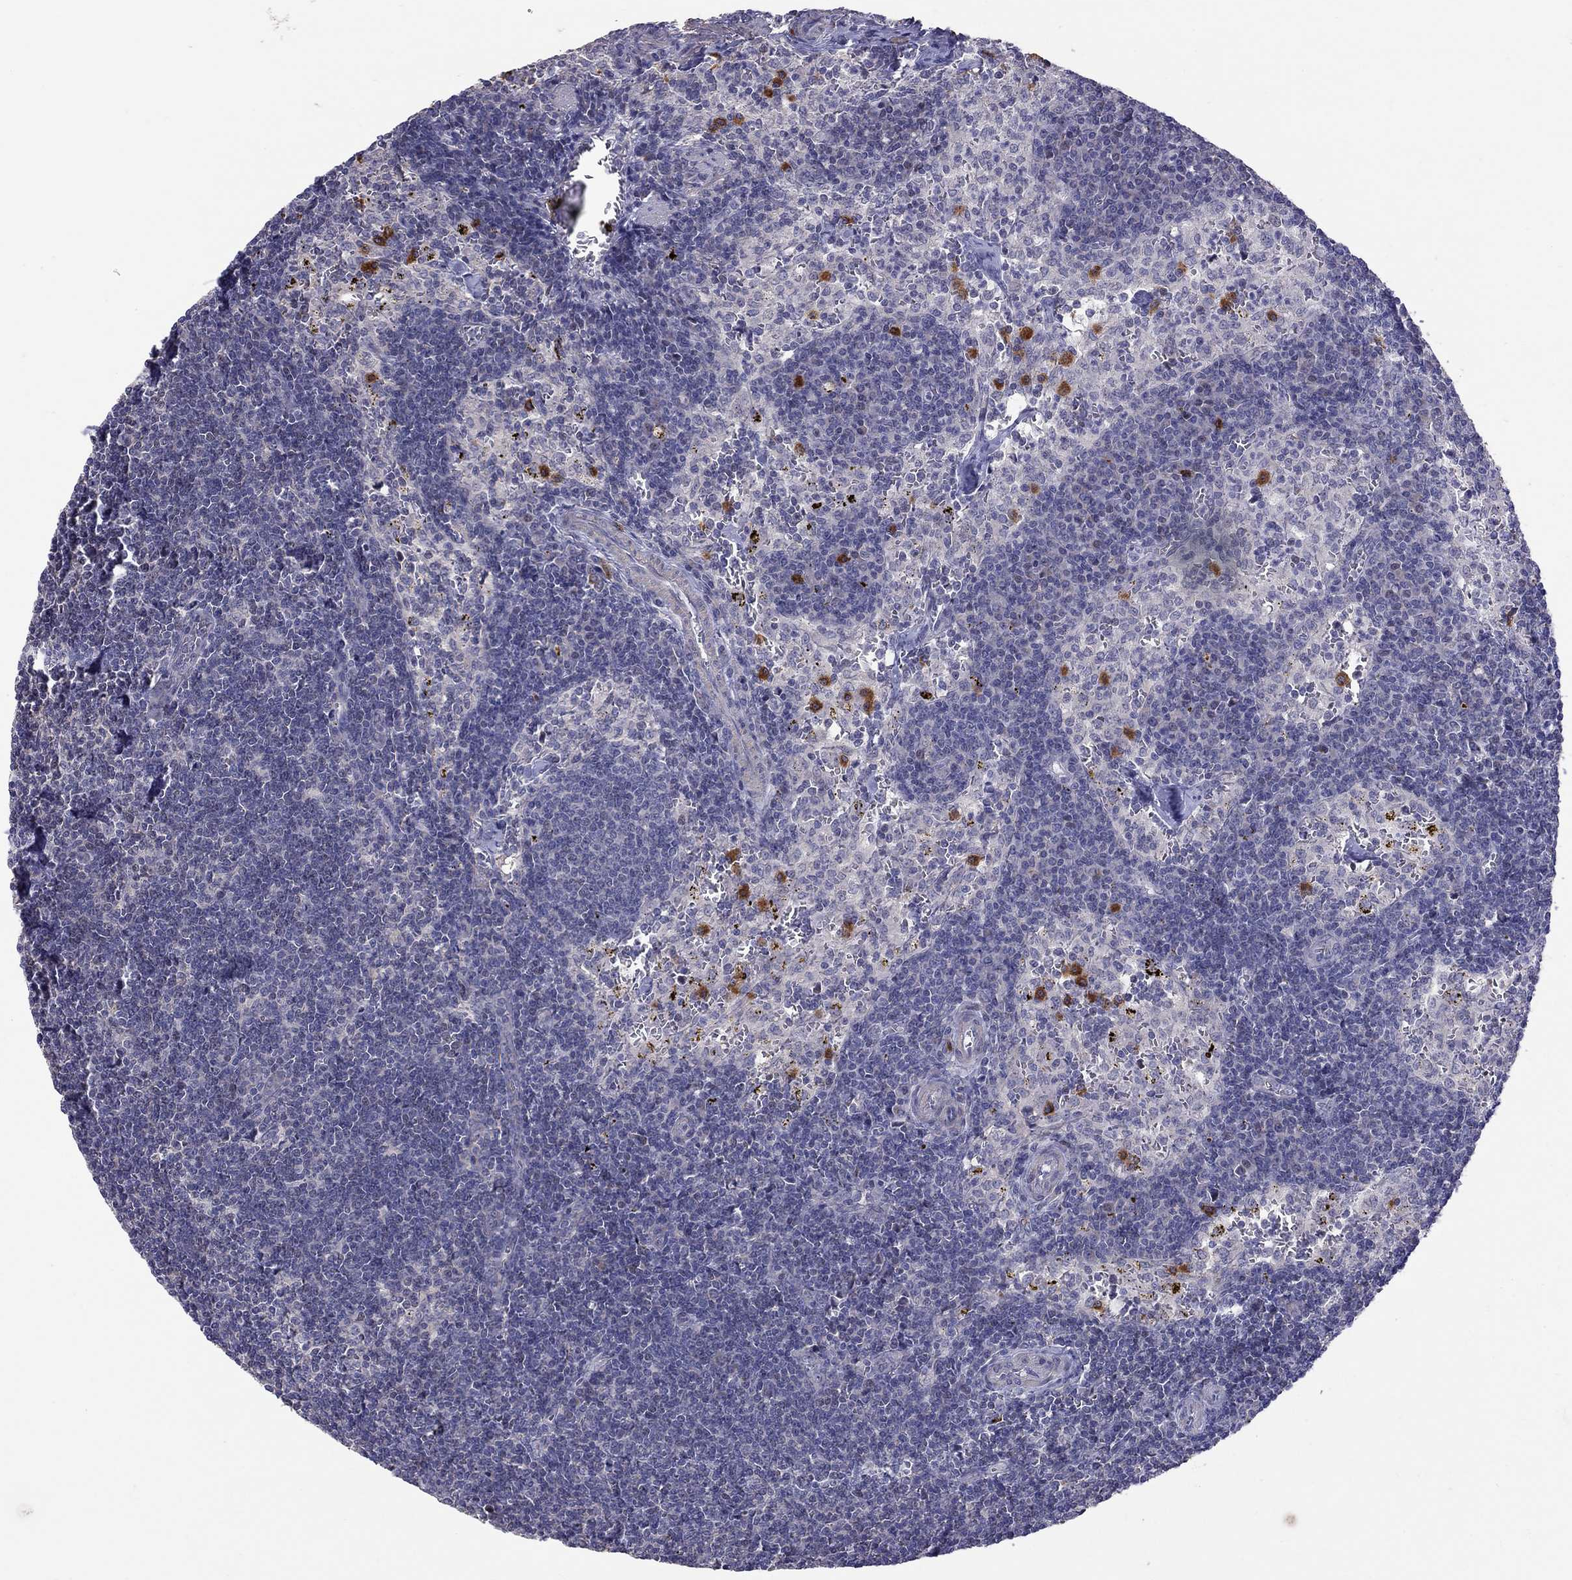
{"staining": {"intensity": "negative", "quantity": "none", "location": "none"}, "tissue": "lymph node", "cell_type": "Germinal center cells", "image_type": "normal", "snomed": [{"axis": "morphology", "description": "Normal tissue, NOS"}, {"axis": "topography", "description": "Lymph node"}], "caption": "This is a image of immunohistochemistry staining of unremarkable lymph node, which shows no positivity in germinal center cells.", "gene": "SYTL2", "patient": {"sex": "female", "age": 52}}